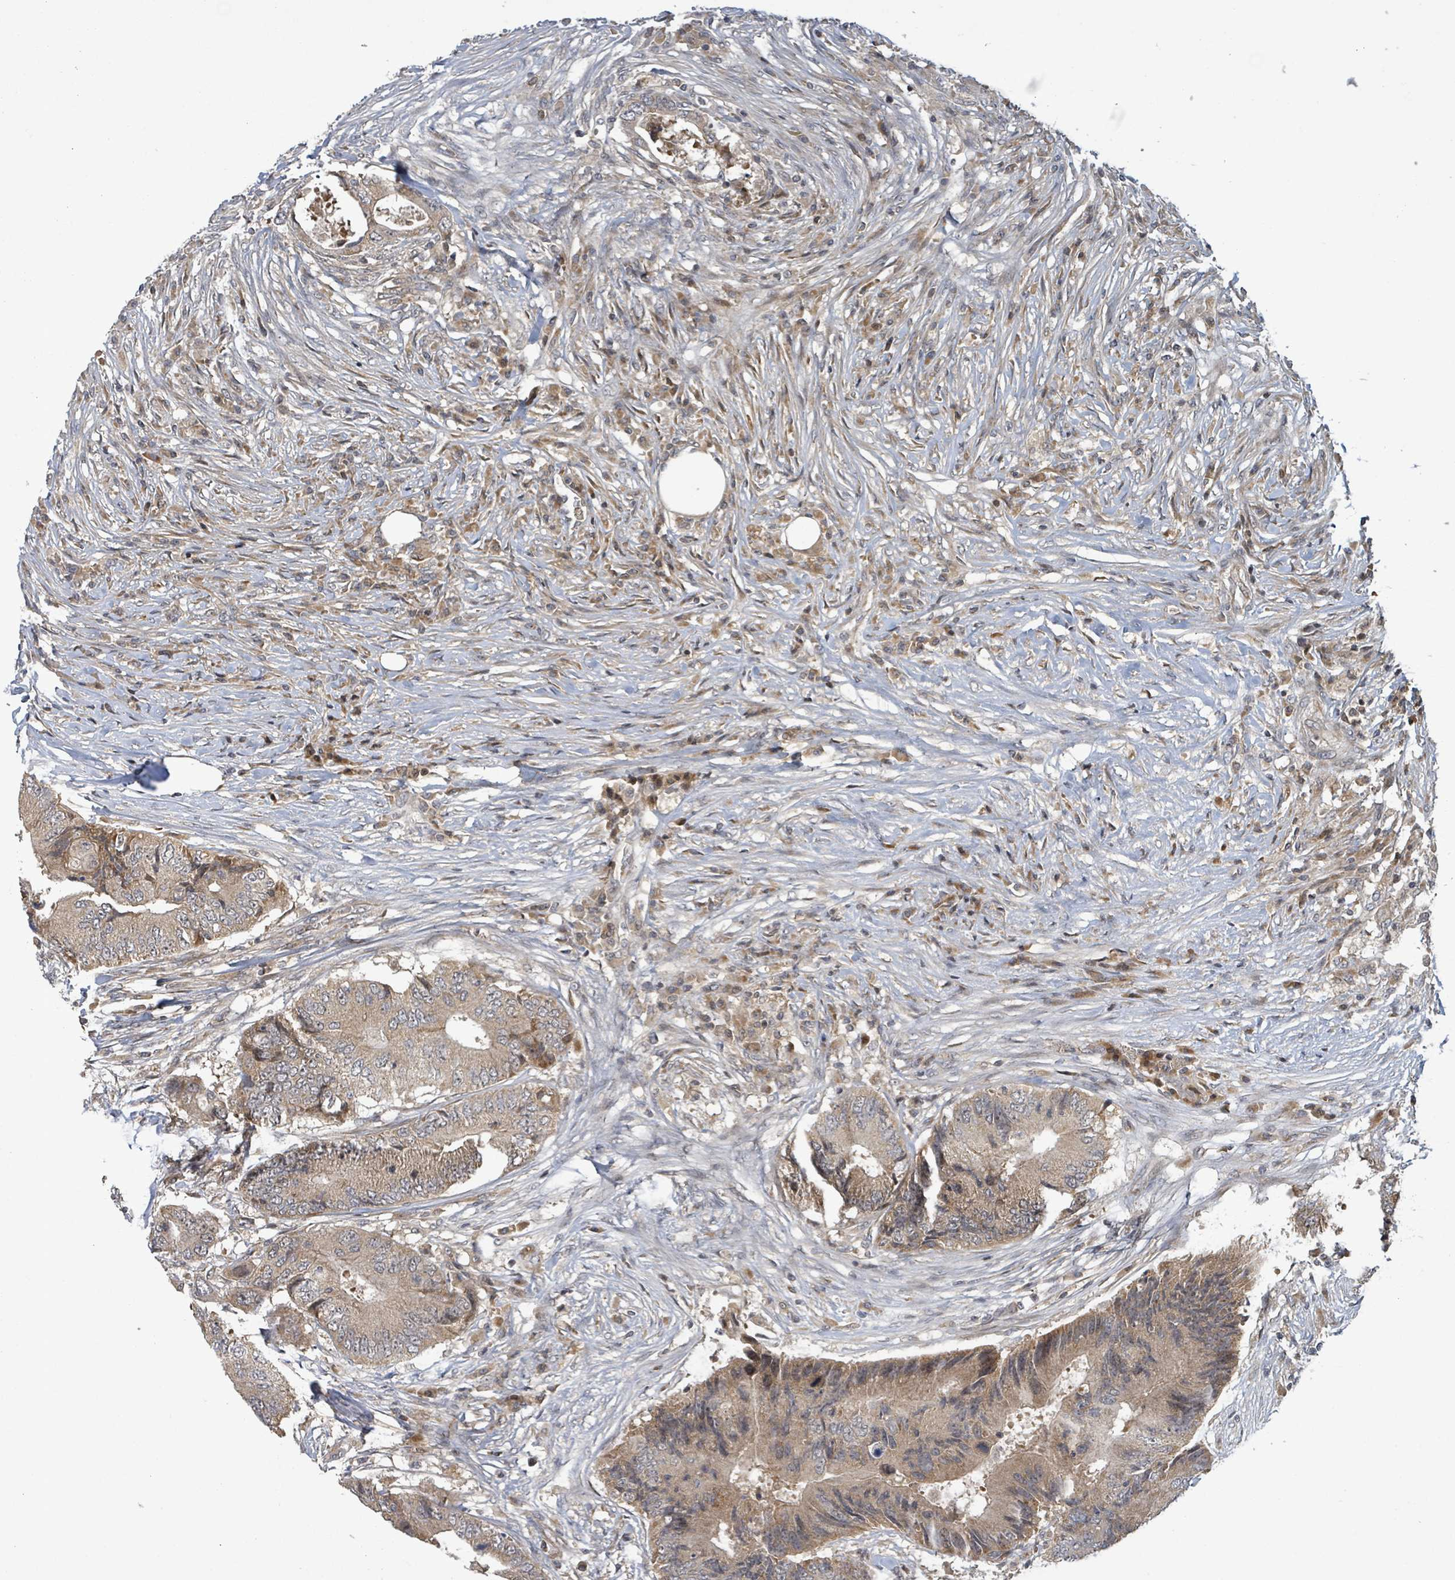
{"staining": {"intensity": "moderate", "quantity": "25%-75%", "location": "cytoplasmic/membranous"}, "tissue": "colorectal cancer", "cell_type": "Tumor cells", "image_type": "cancer", "snomed": [{"axis": "morphology", "description": "Adenocarcinoma, NOS"}, {"axis": "topography", "description": "Colon"}], "caption": "Protein staining of colorectal cancer (adenocarcinoma) tissue reveals moderate cytoplasmic/membranous positivity in about 25%-75% of tumor cells. Using DAB (brown) and hematoxylin (blue) stains, captured at high magnification using brightfield microscopy.", "gene": "ITGA11", "patient": {"sex": "male", "age": 71}}